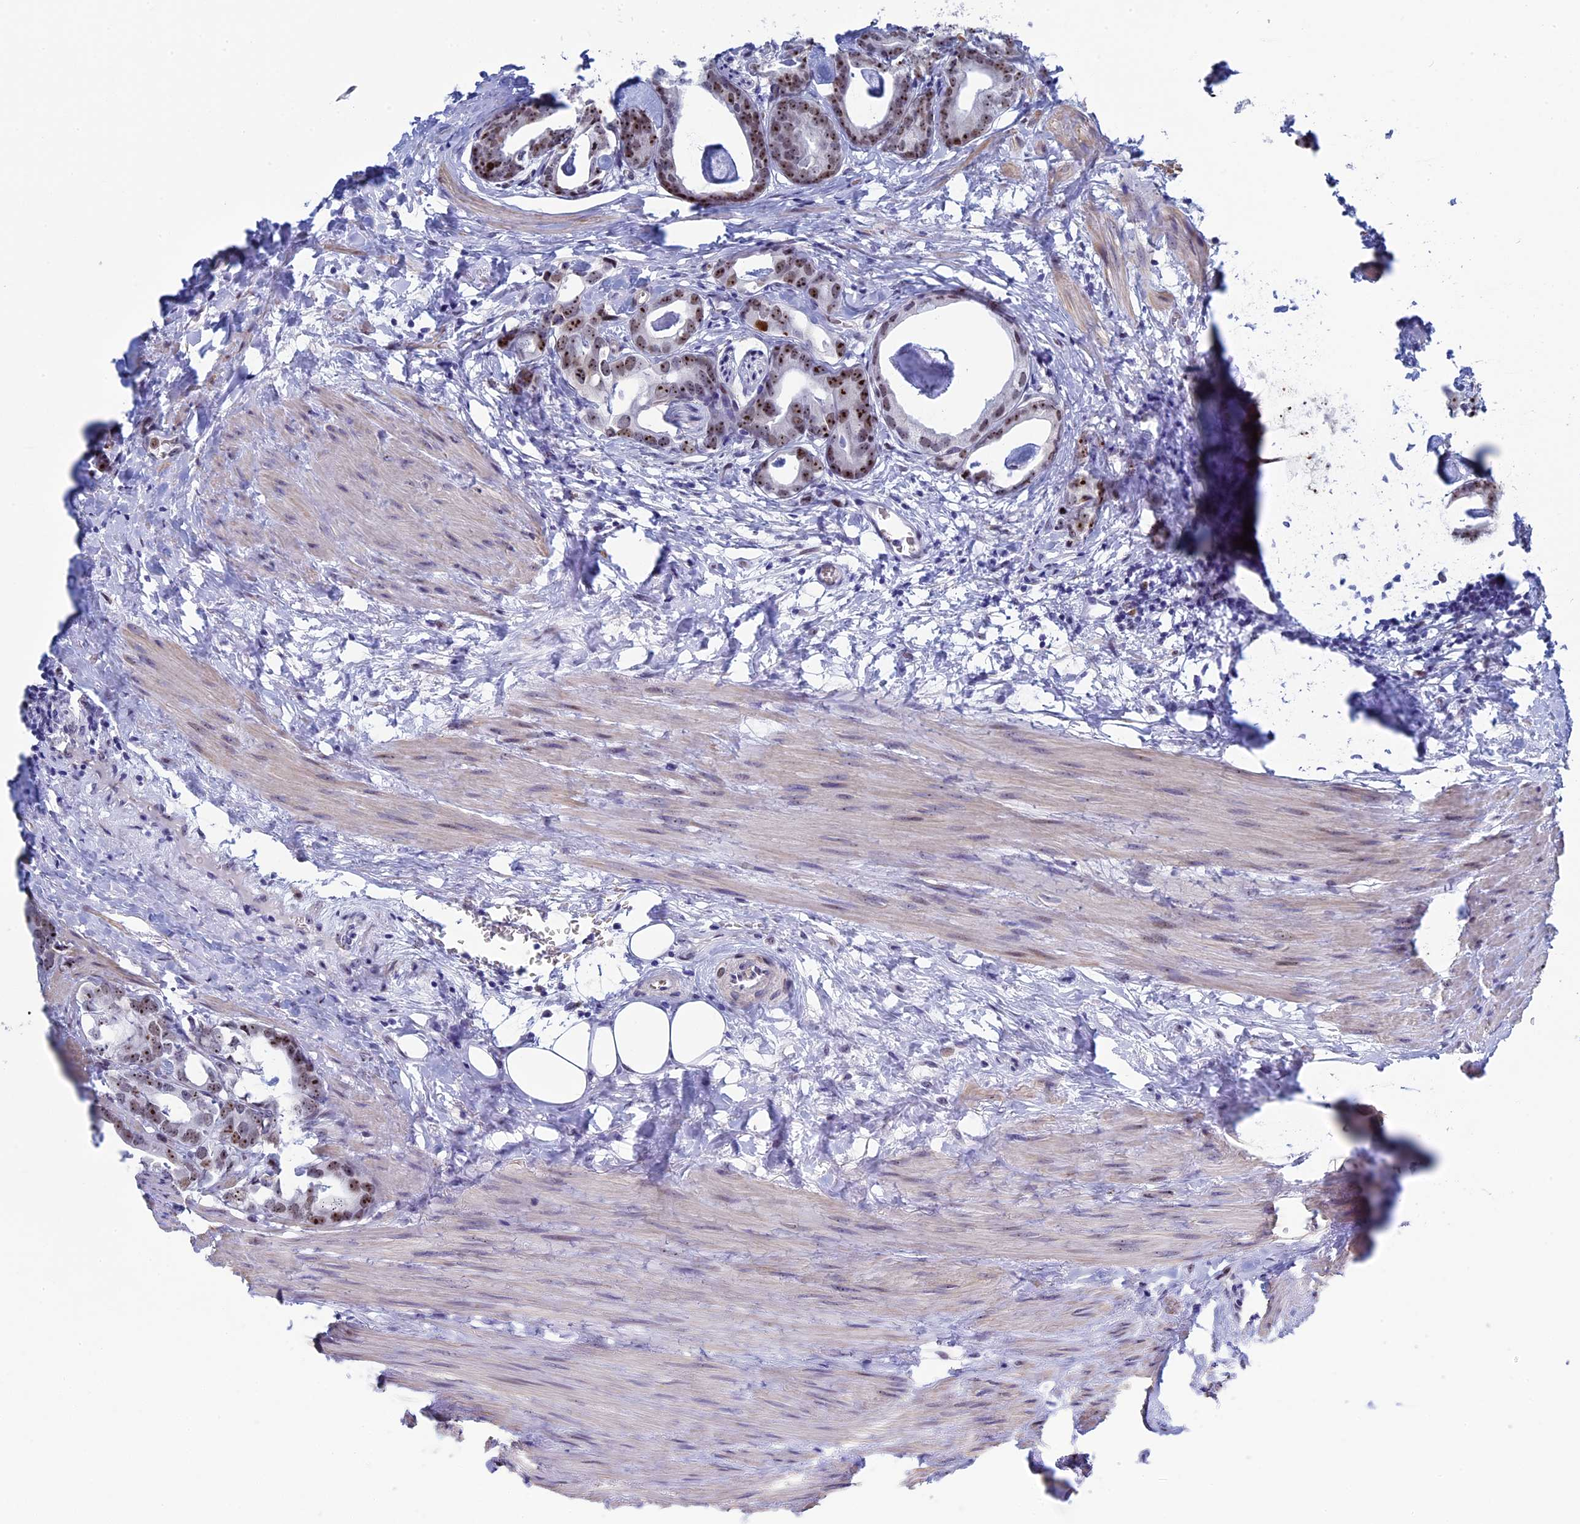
{"staining": {"intensity": "strong", "quantity": ">75%", "location": "nuclear"}, "tissue": "prostate cancer", "cell_type": "Tumor cells", "image_type": "cancer", "snomed": [{"axis": "morphology", "description": "Adenocarcinoma, Low grade"}, {"axis": "topography", "description": "Prostate"}], "caption": "DAB (3,3'-diaminobenzidine) immunohistochemical staining of human adenocarcinoma (low-grade) (prostate) displays strong nuclear protein positivity in approximately >75% of tumor cells.", "gene": "CCDC86", "patient": {"sex": "male", "age": 71}}